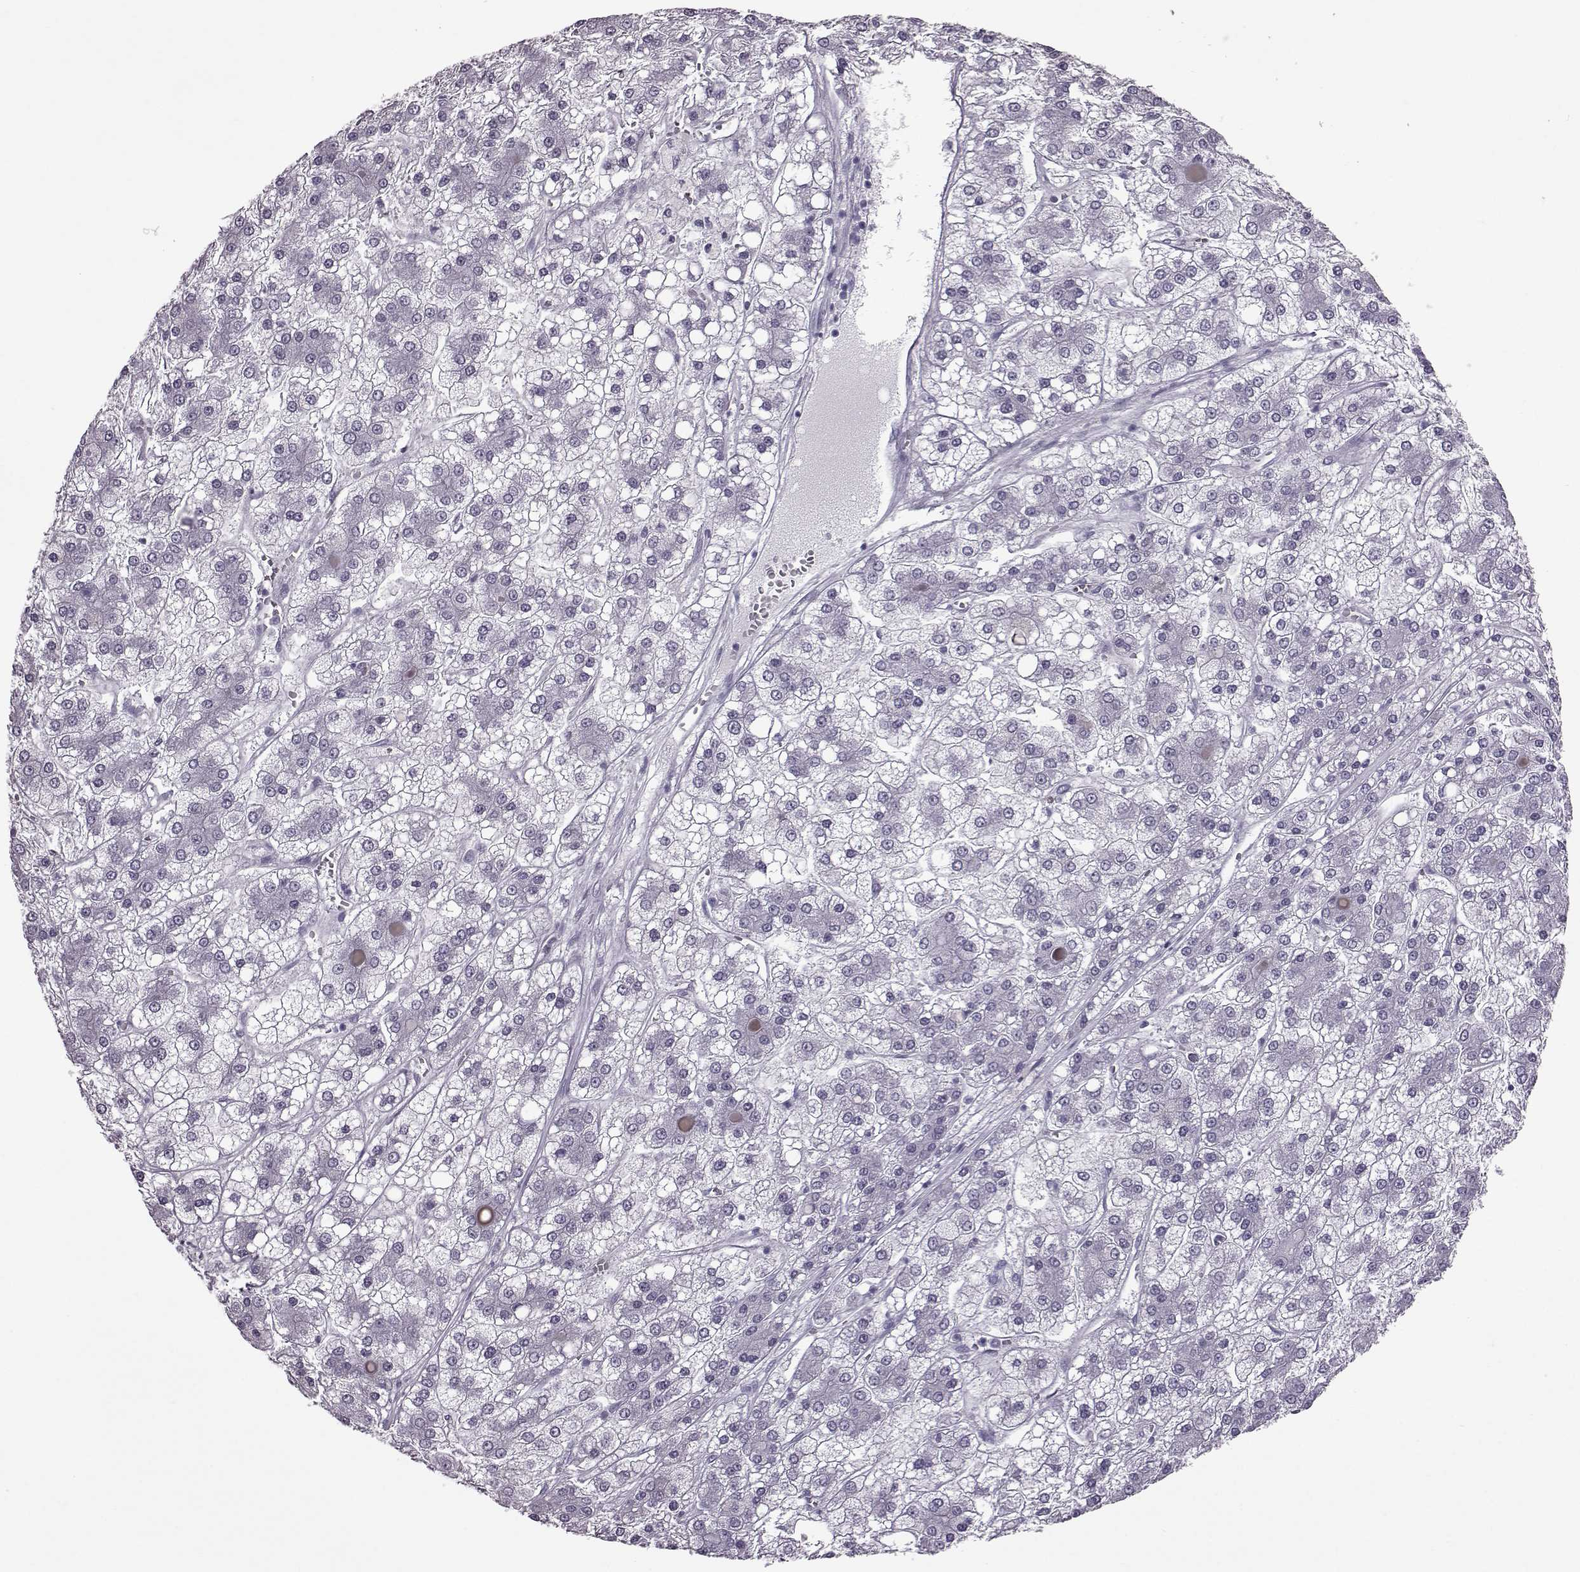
{"staining": {"intensity": "negative", "quantity": "none", "location": "none"}, "tissue": "liver cancer", "cell_type": "Tumor cells", "image_type": "cancer", "snomed": [{"axis": "morphology", "description": "Carcinoma, Hepatocellular, NOS"}, {"axis": "topography", "description": "Liver"}], "caption": "There is no significant positivity in tumor cells of liver hepatocellular carcinoma. (Brightfield microscopy of DAB immunohistochemistry (IHC) at high magnification).", "gene": "SLC28A2", "patient": {"sex": "male", "age": 73}}